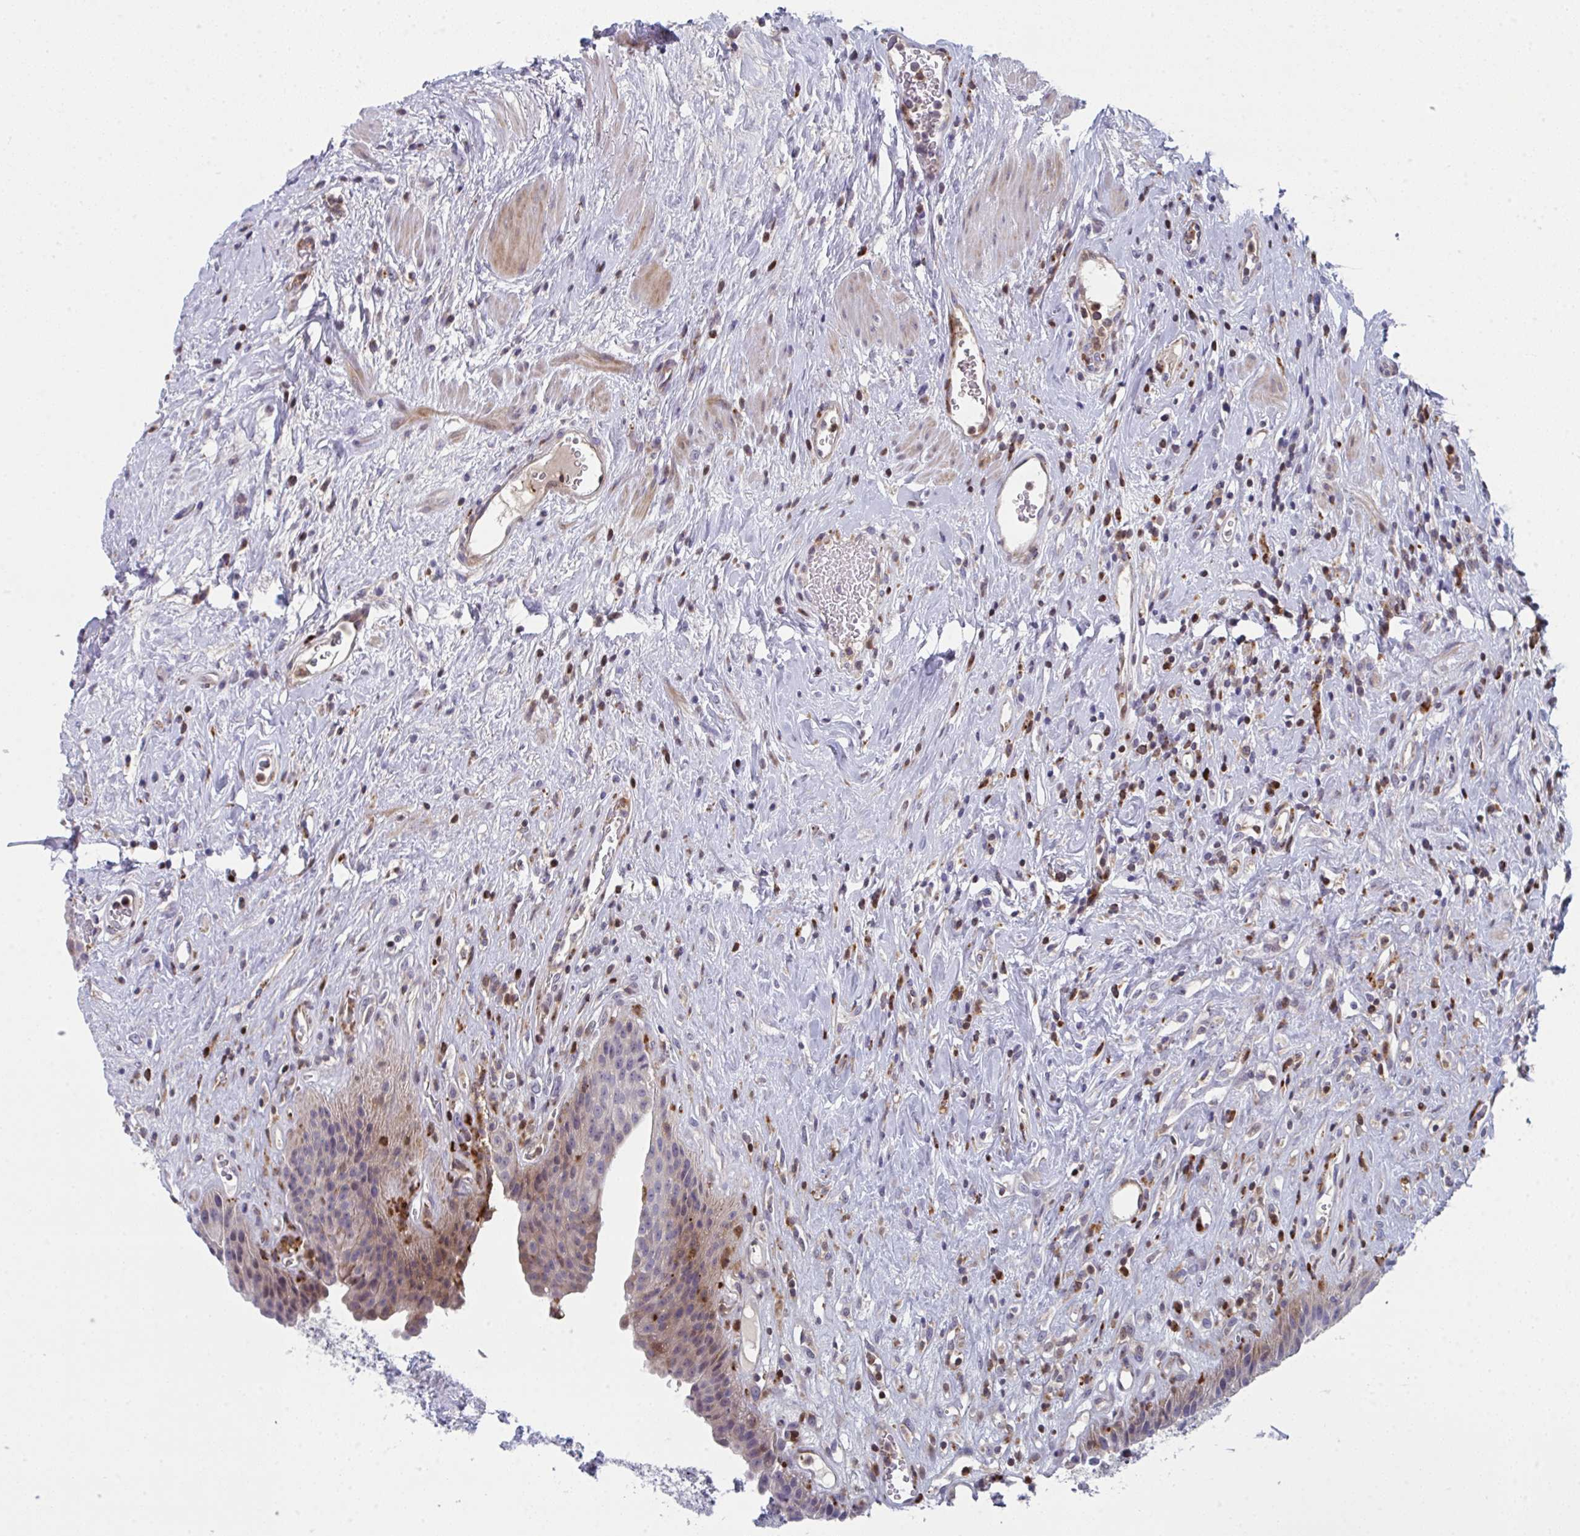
{"staining": {"intensity": "moderate", "quantity": "<25%", "location": "cytoplasmic/membranous"}, "tissue": "urinary bladder", "cell_type": "Urothelial cells", "image_type": "normal", "snomed": [{"axis": "morphology", "description": "Normal tissue, NOS"}, {"axis": "topography", "description": "Urinary bladder"}], "caption": "Immunohistochemistry (IHC) (DAB) staining of benign urinary bladder exhibits moderate cytoplasmic/membranous protein positivity in about <25% of urothelial cells. The staining was performed using DAB (3,3'-diaminobenzidine), with brown indicating positive protein expression. Nuclei are stained blue with hematoxylin.", "gene": "AOC2", "patient": {"sex": "female", "age": 56}}